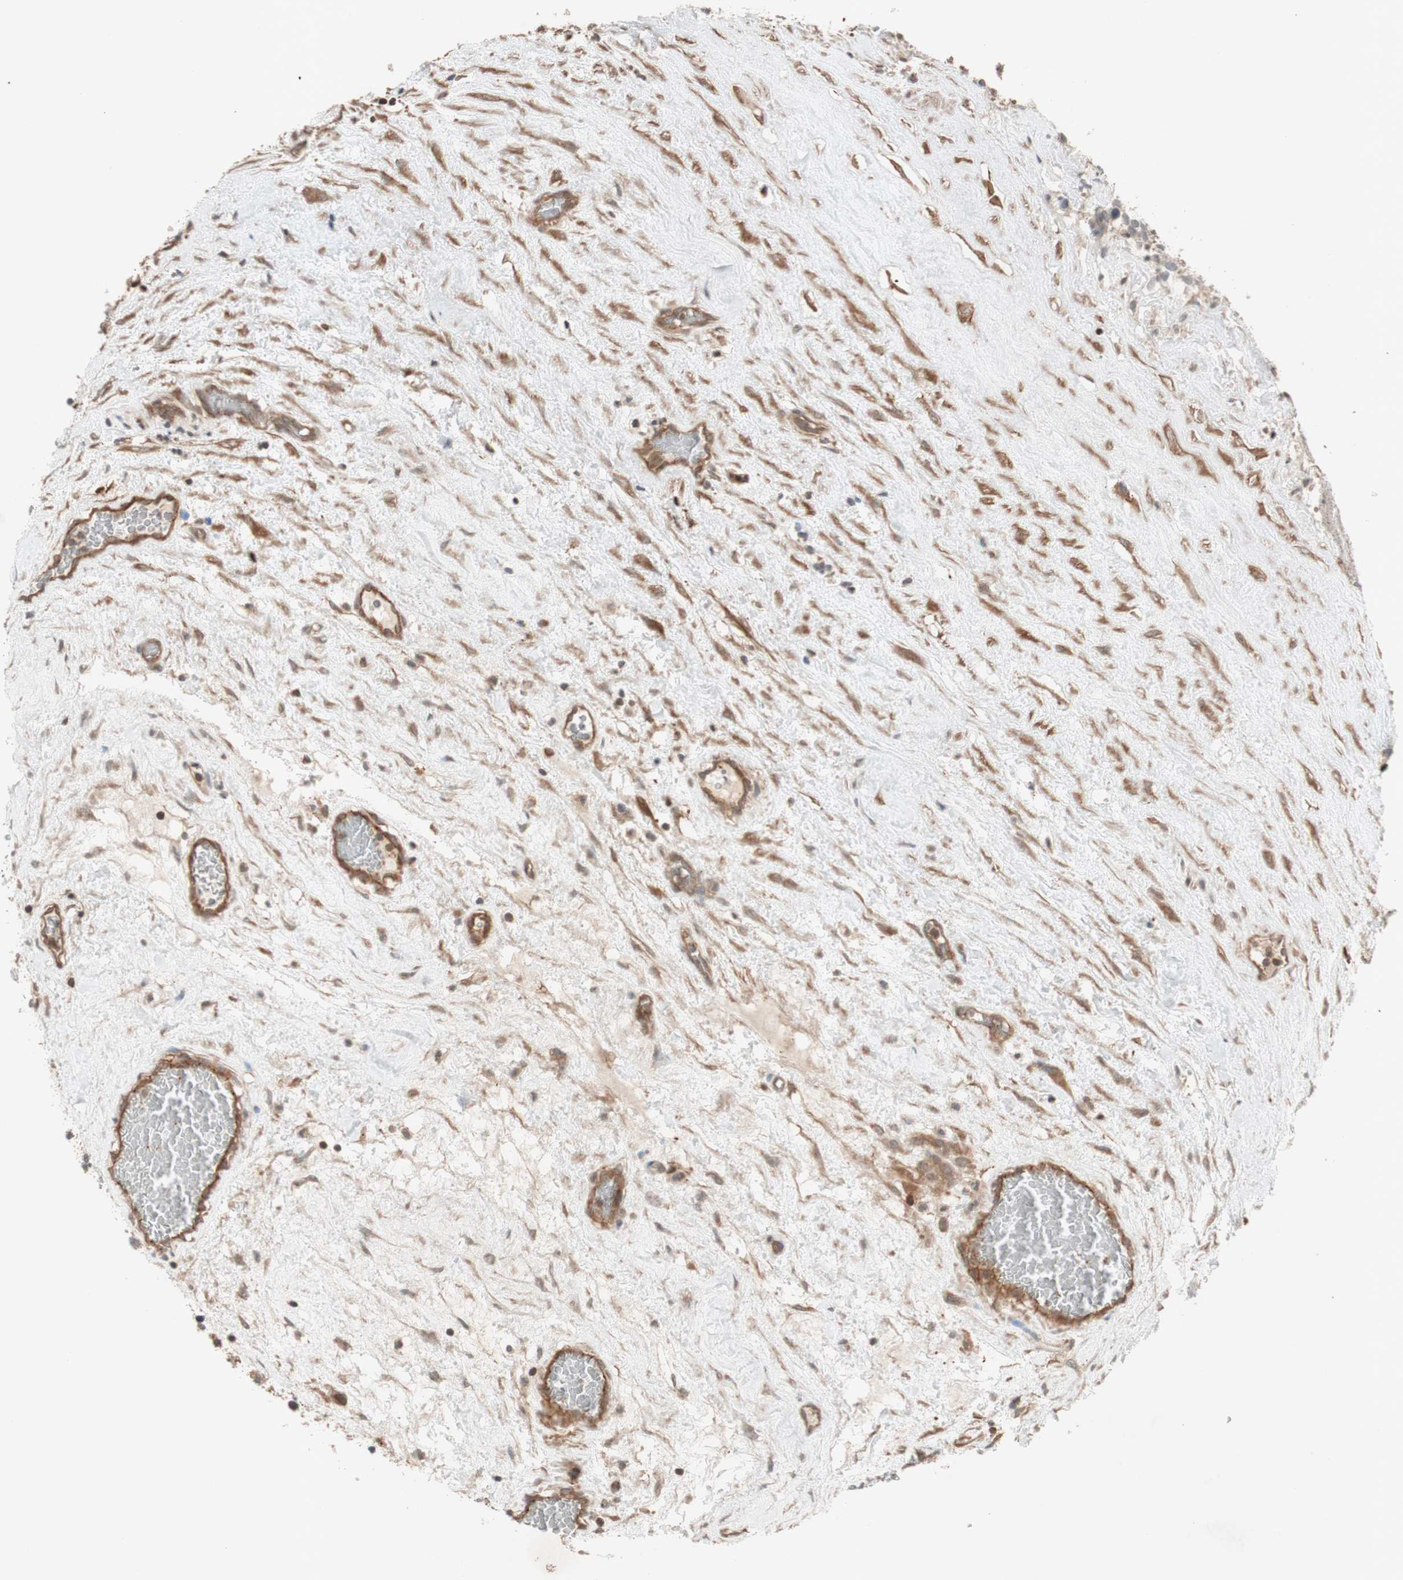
{"staining": {"intensity": "weak", "quantity": "25%-75%", "location": "cytoplasmic/membranous"}, "tissue": "testis cancer", "cell_type": "Tumor cells", "image_type": "cancer", "snomed": [{"axis": "morphology", "description": "Seminoma, NOS"}, {"axis": "topography", "description": "Testis"}], "caption": "A low amount of weak cytoplasmic/membranous positivity is seen in about 25%-75% of tumor cells in testis cancer (seminoma) tissue.", "gene": "EPHA8", "patient": {"sex": "male", "age": 71}}